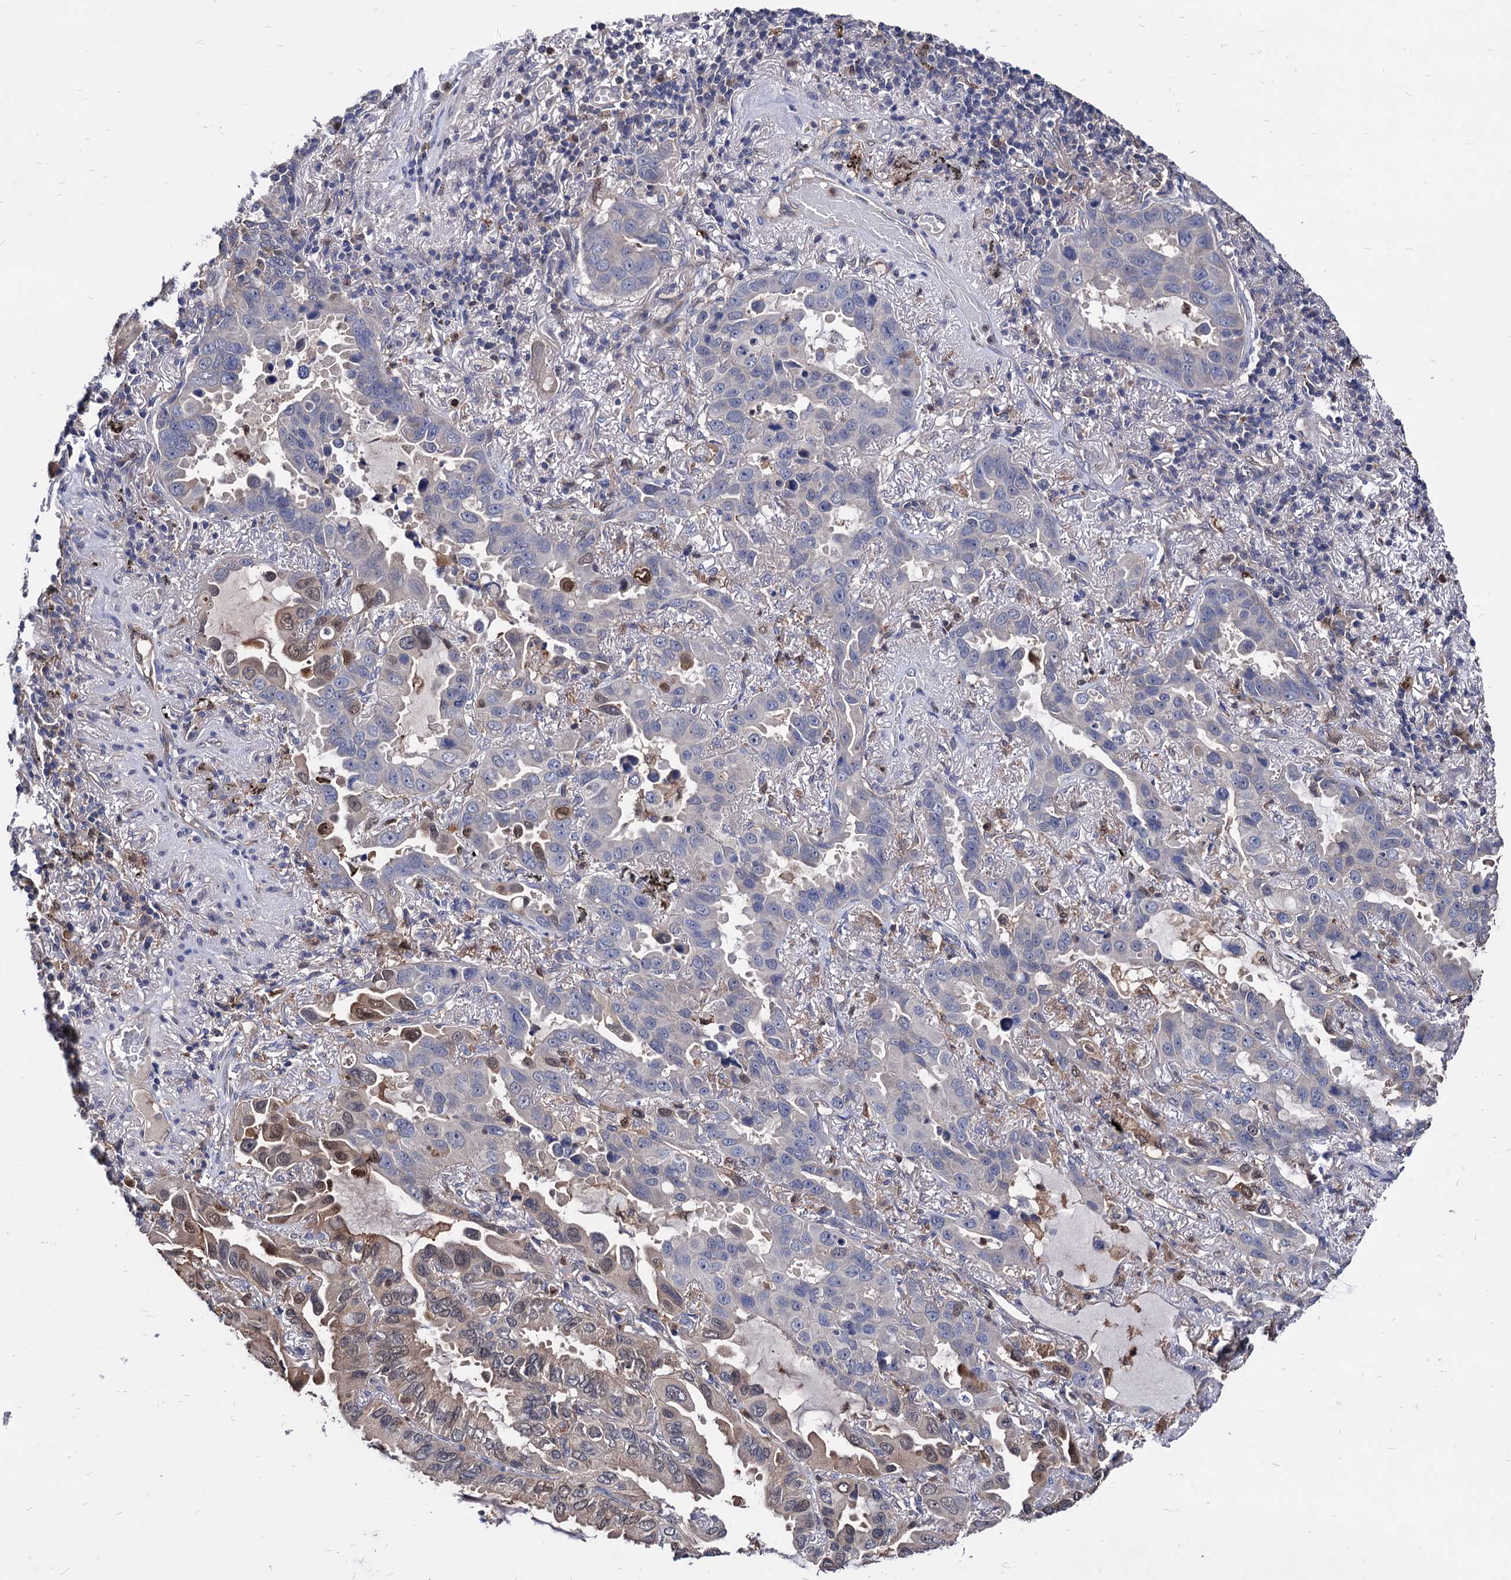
{"staining": {"intensity": "weak", "quantity": "<25%", "location": "nuclear"}, "tissue": "lung cancer", "cell_type": "Tumor cells", "image_type": "cancer", "snomed": [{"axis": "morphology", "description": "Adenocarcinoma, NOS"}, {"axis": "topography", "description": "Lung"}], "caption": "Immunohistochemistry of human lung cancer (adenocarcinoma) displays no expression in tumor cells.", "gene": "CPPED1", "patient": {"sex": "male", "age": 64}}